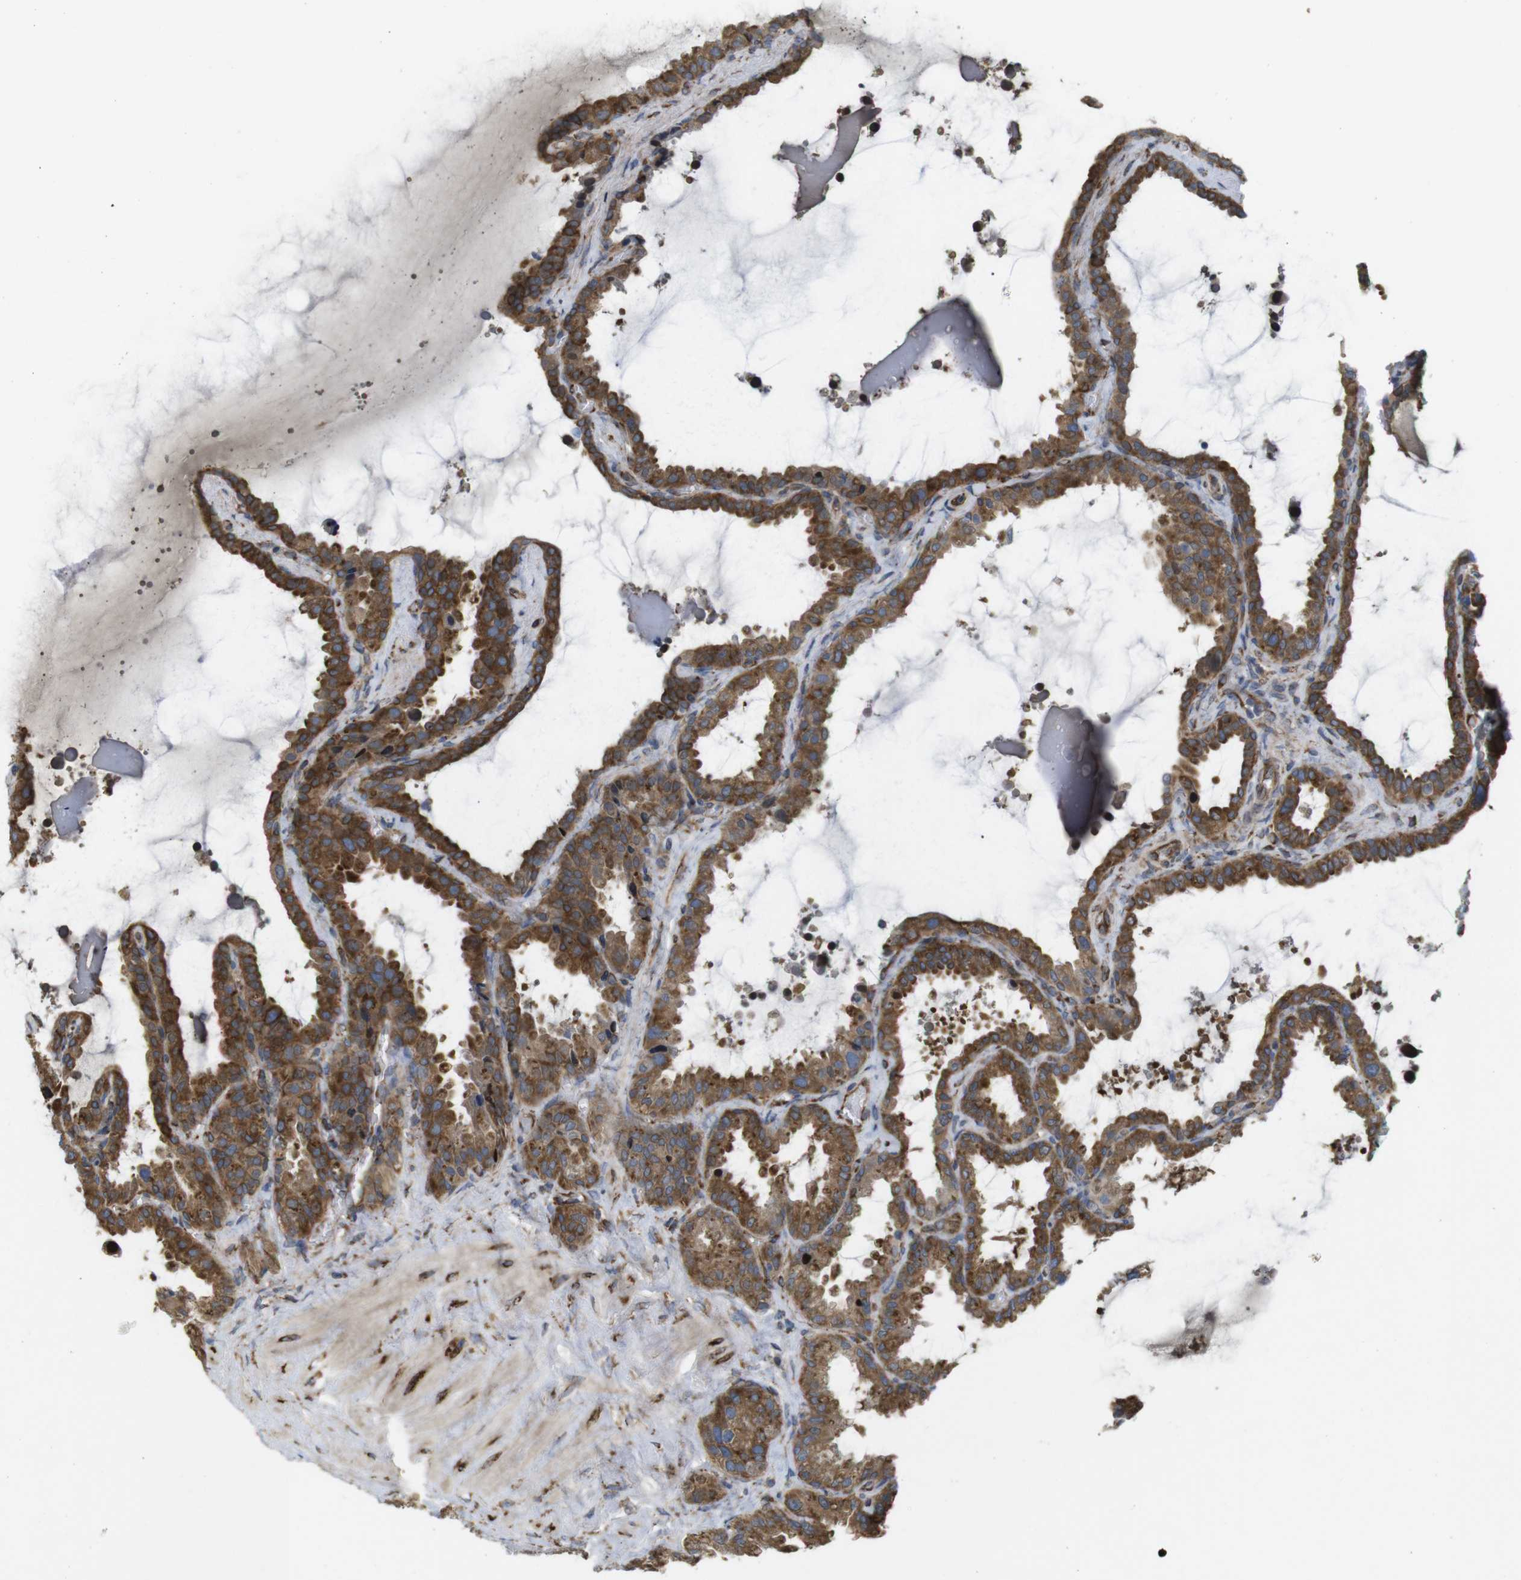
{"staining": {"intensity": "strong", "quantity": ">75%", "location": "cytoplasmic/membranous"}, "tissue": "seminal vesicle", "cell_type": "Glandular cells", "image_type": "normal", "snomed": [{"axis": "morphology", "description": "Normal tissue, NOS"}, {"axis": "topography", "description": "Seminal veicle"}], "caption": "Protein analysis of normal seminal vesicle displays strong cytoplasmic/membranous staining in approximately >75% of glandular cells.", "gene": "PCNX2", "patient": {"sex": "male", "age": 46}}